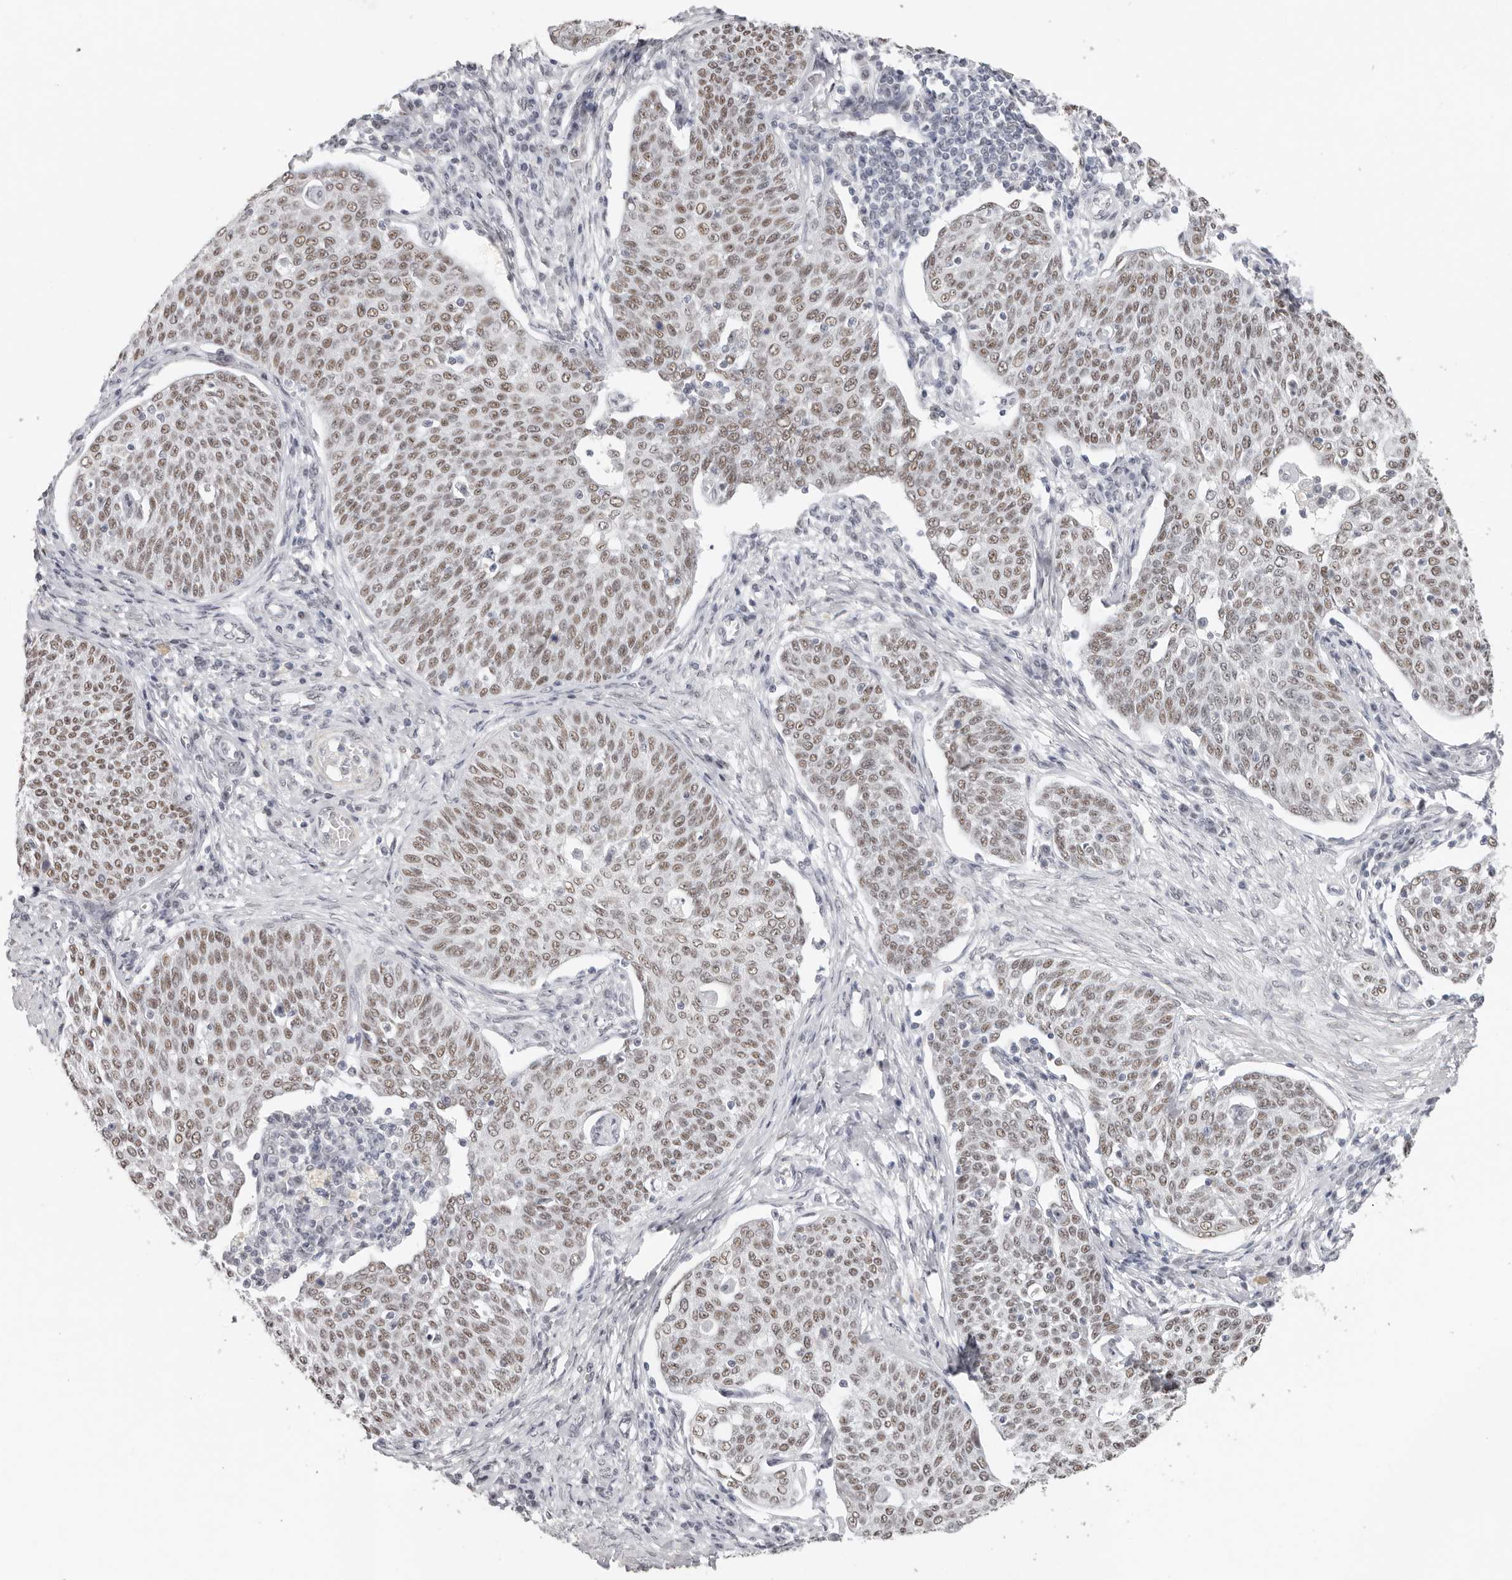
{"staining": {"intensity": "weak", "quantity": ">75%", "location": "nuclear"}, "tissue": "cervical cancer", "cell_type": "Tumor cells", "image_type": "cancer", "snomed": [{"axis": "morphology", "description": "Squamous cell carcinoma, NOS"}, {"axis": "topography", "description": "Cervix"}], "caption": "Brown immunohistochemical staining in squamous cell carcinoma (cervical) reveals weak nuclear staining in approximately >75% of tumor cells.", "gene": "LARP7", "patient": {"sex": "female", "age": 34}}